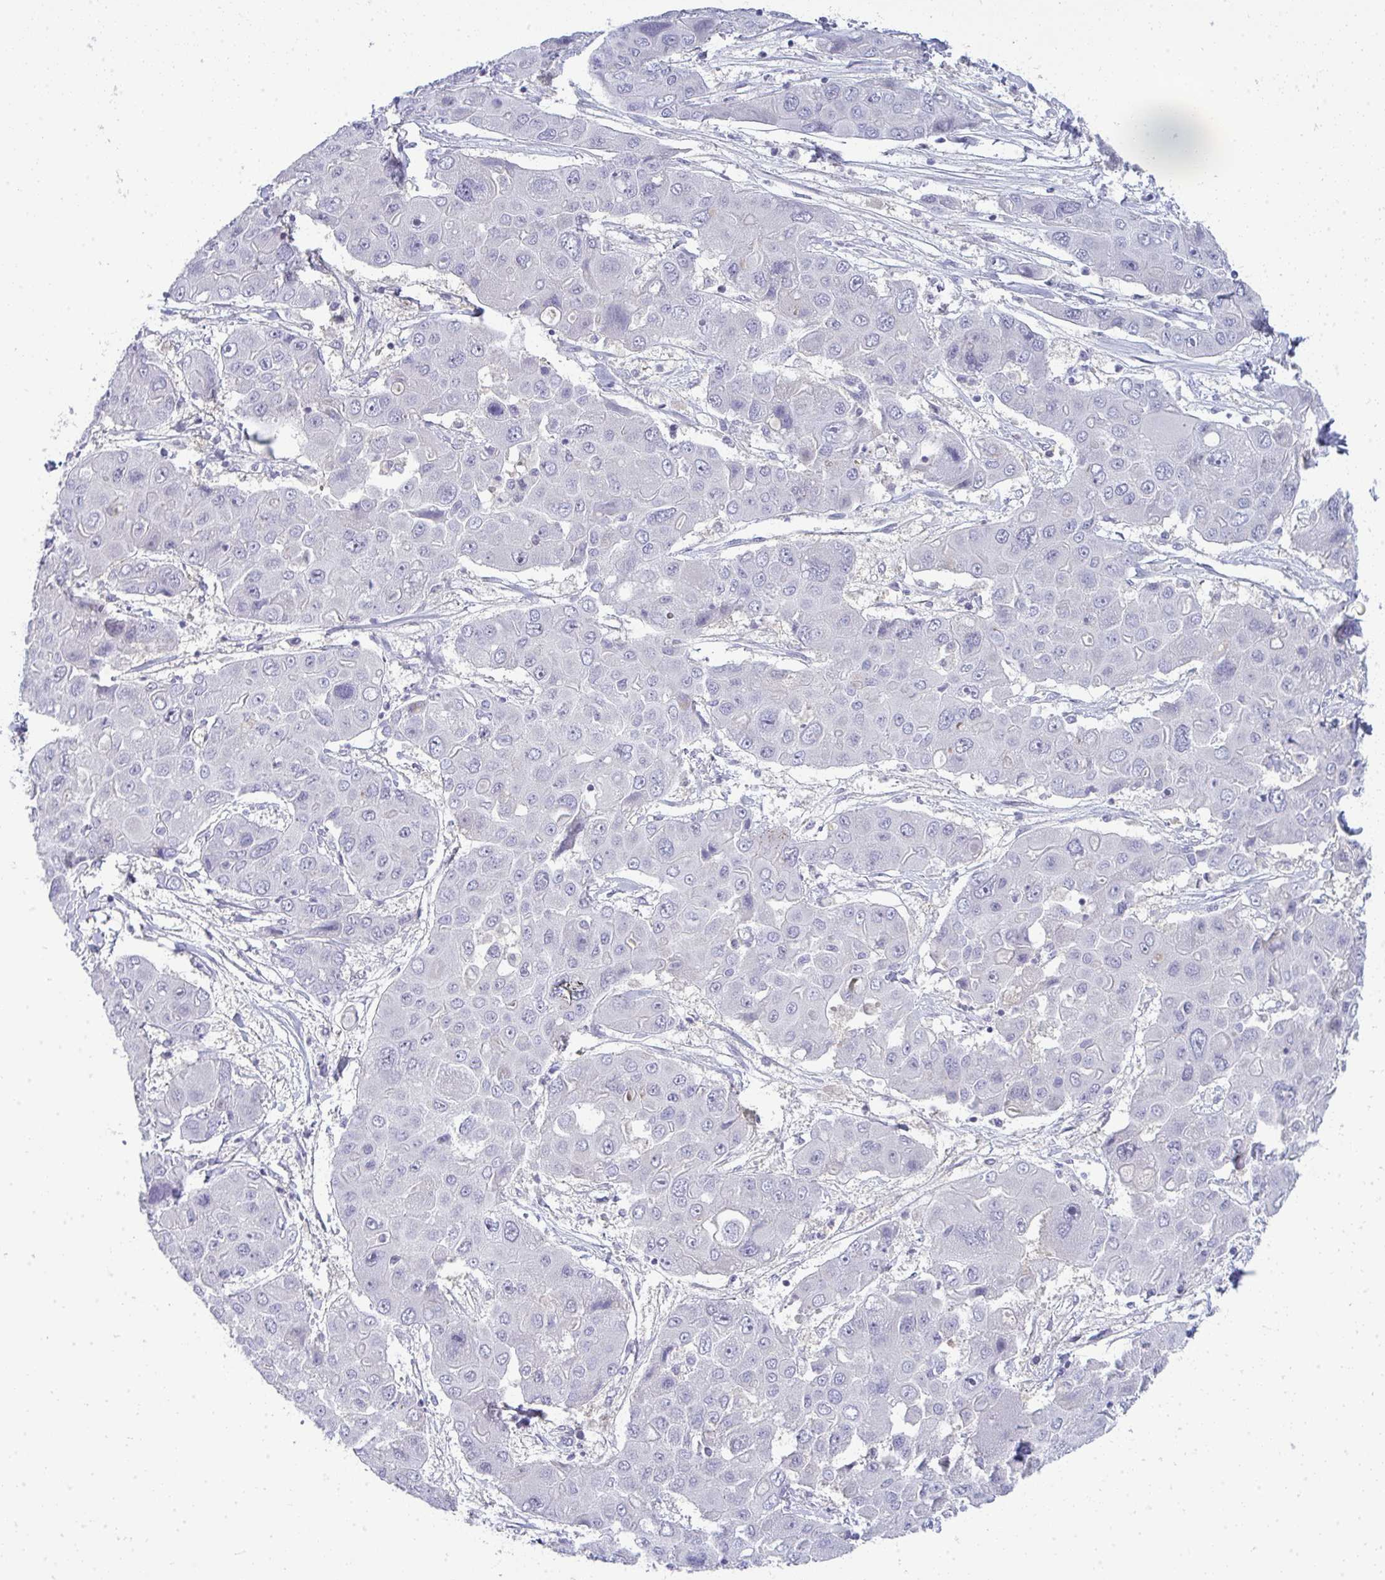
{"staining": {"intensity": "negative", "quantity": "none", "location": "none"}, "tissue": "liver cancer", "cell_type": "Tumor cells", "image_type": "cancer", "snomed": [{"axis": "morphology", "description": "Cholangiocarcinoma"}, {"axis": "topography", "description": "Liver"}], "caption": "Image shows no protein expression in tumor cells of liver cancer tissue.", "gene": "TMEM82", "patient": {"sex": "male", "age": 67}}